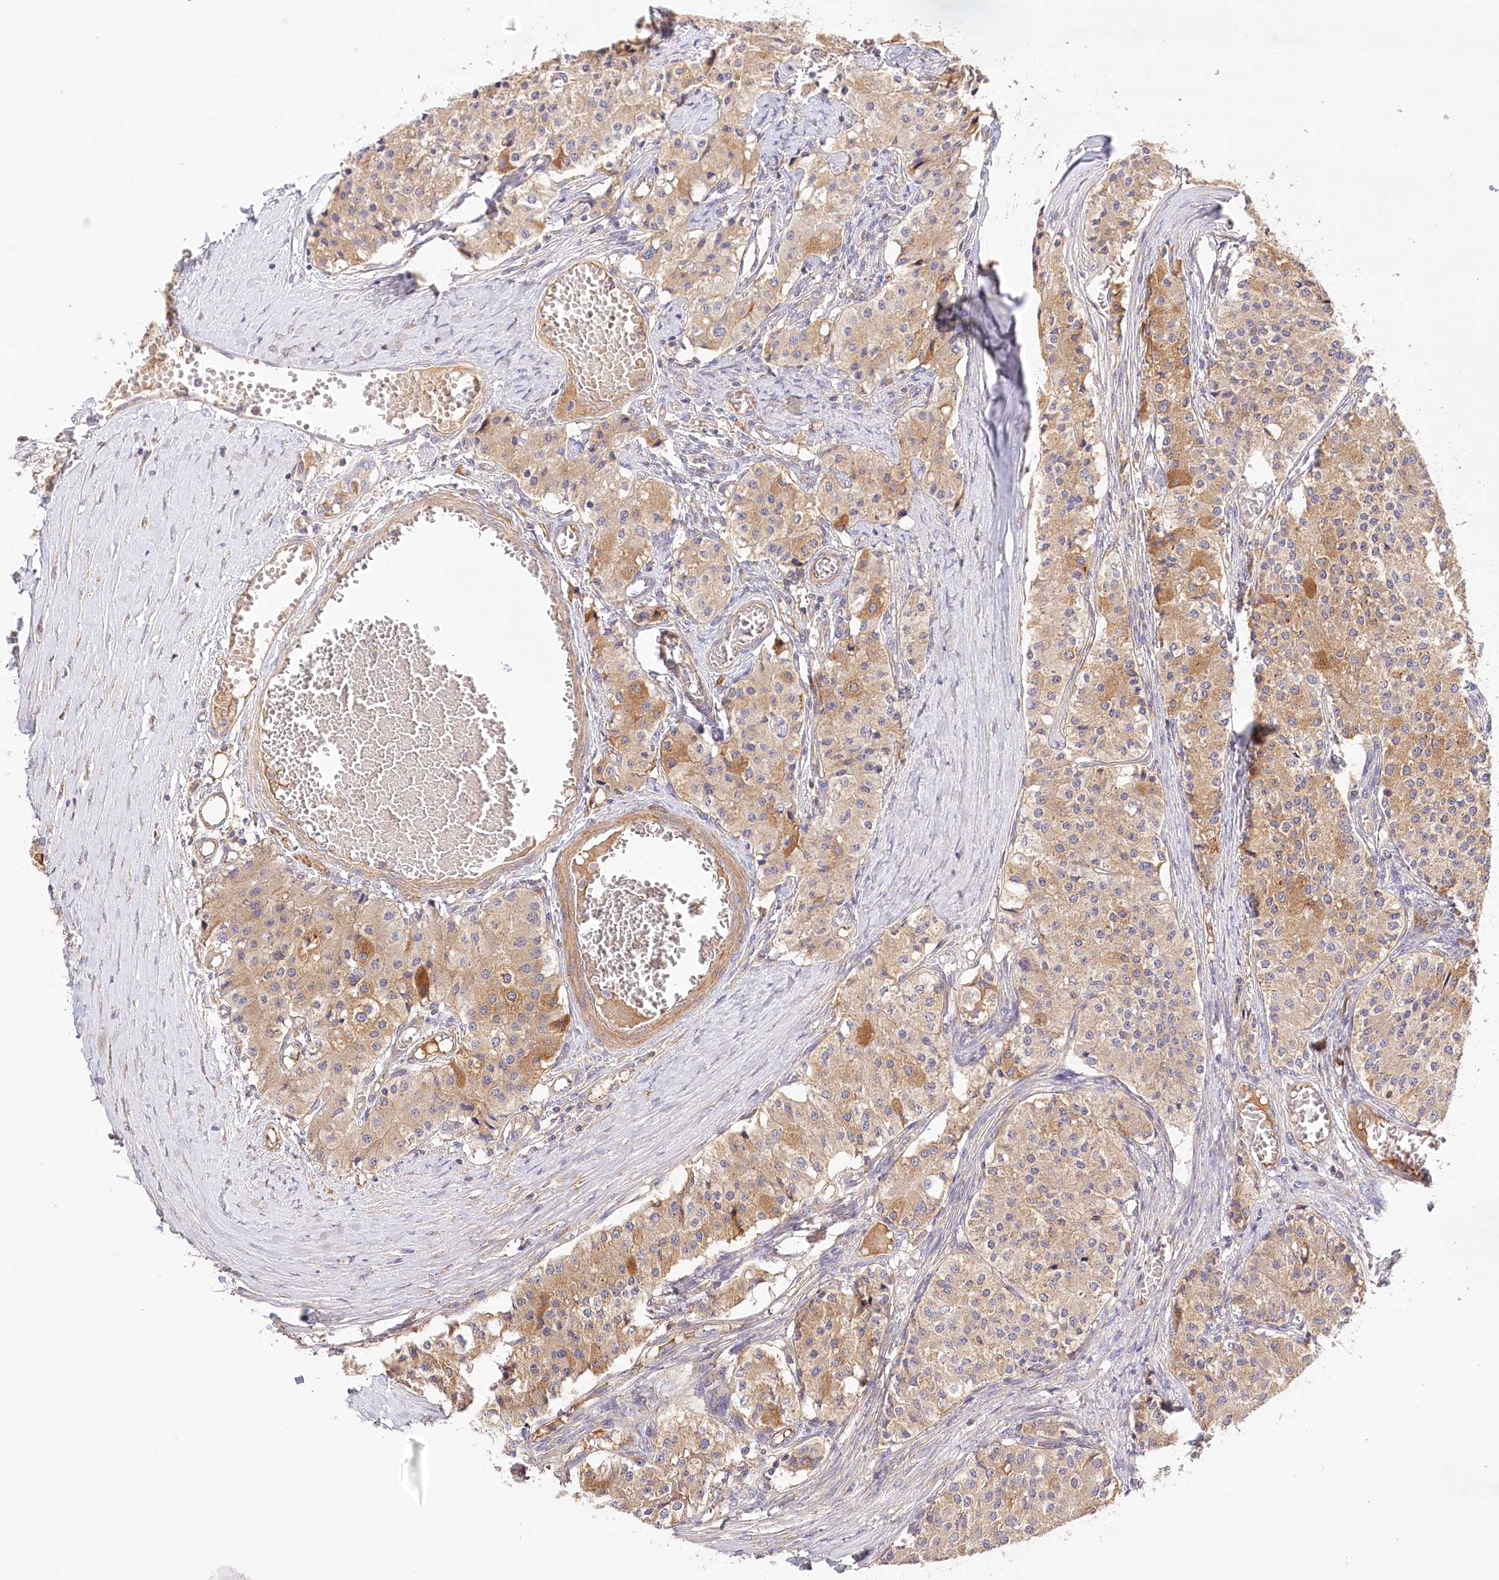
{"staining": {"intensity": "weak", "quantity": ">75%", "location": "cytoplasmic/membranous"}, "tissue": "carcinoid", "cell_type": "Tumor cells", "image_type": "cancer", "snomed": [{"axis": "morphology", "description": "Carcinoid, malignant, NOS"}, {"axis": "topography", "description": "Colon"}], "caption": "Carcinoid stained with DAB (3,3'-diaminobenzidine) immunohistochemistry displays low levels of weak cytoplasmic/membranous positivity in approximately >75% of tumor cells.", "gene": "LSS", "patient": {"sex": "female", "age": 52}}